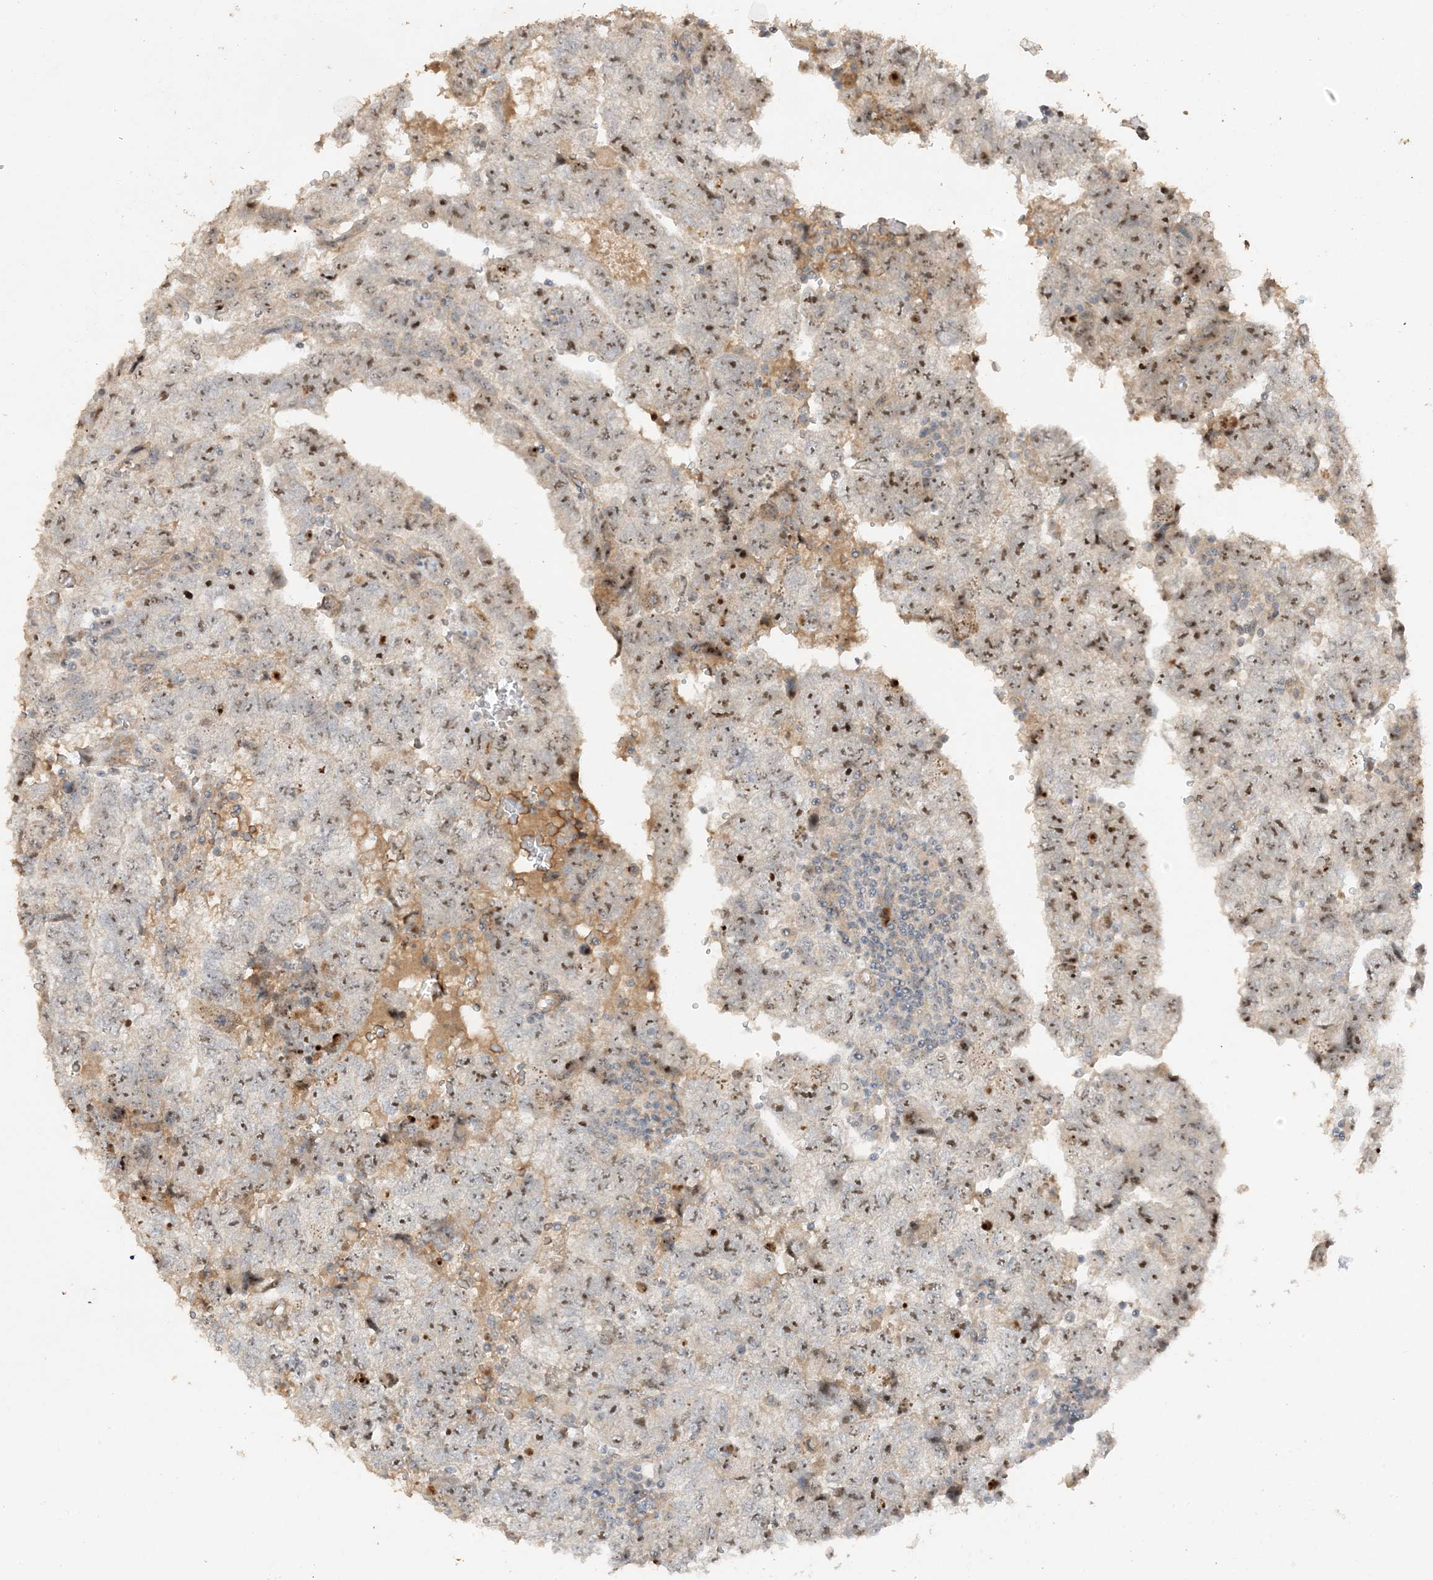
{"staining": {"intensity": "moderate", "quantity": ">75%", "location": "nuclear"}, "tissue": "testis cancer", "cell_type": "Tumor cells", "image_type": "cancer", "snomed": [{"axis": "morphology", "description": "Carcinoma, Embryonal, NOS"}, {"axis": "topography", "description": "Testis"}], "caption": "An IHC micrograph of tumor tissue is shown. Protein staining in brown highlights moderate nuclear positivity in embryonal carcinoma (testis) within tumor cells.", "gene": "DDX18", "patient": {"sex": "male", "age": 36}}